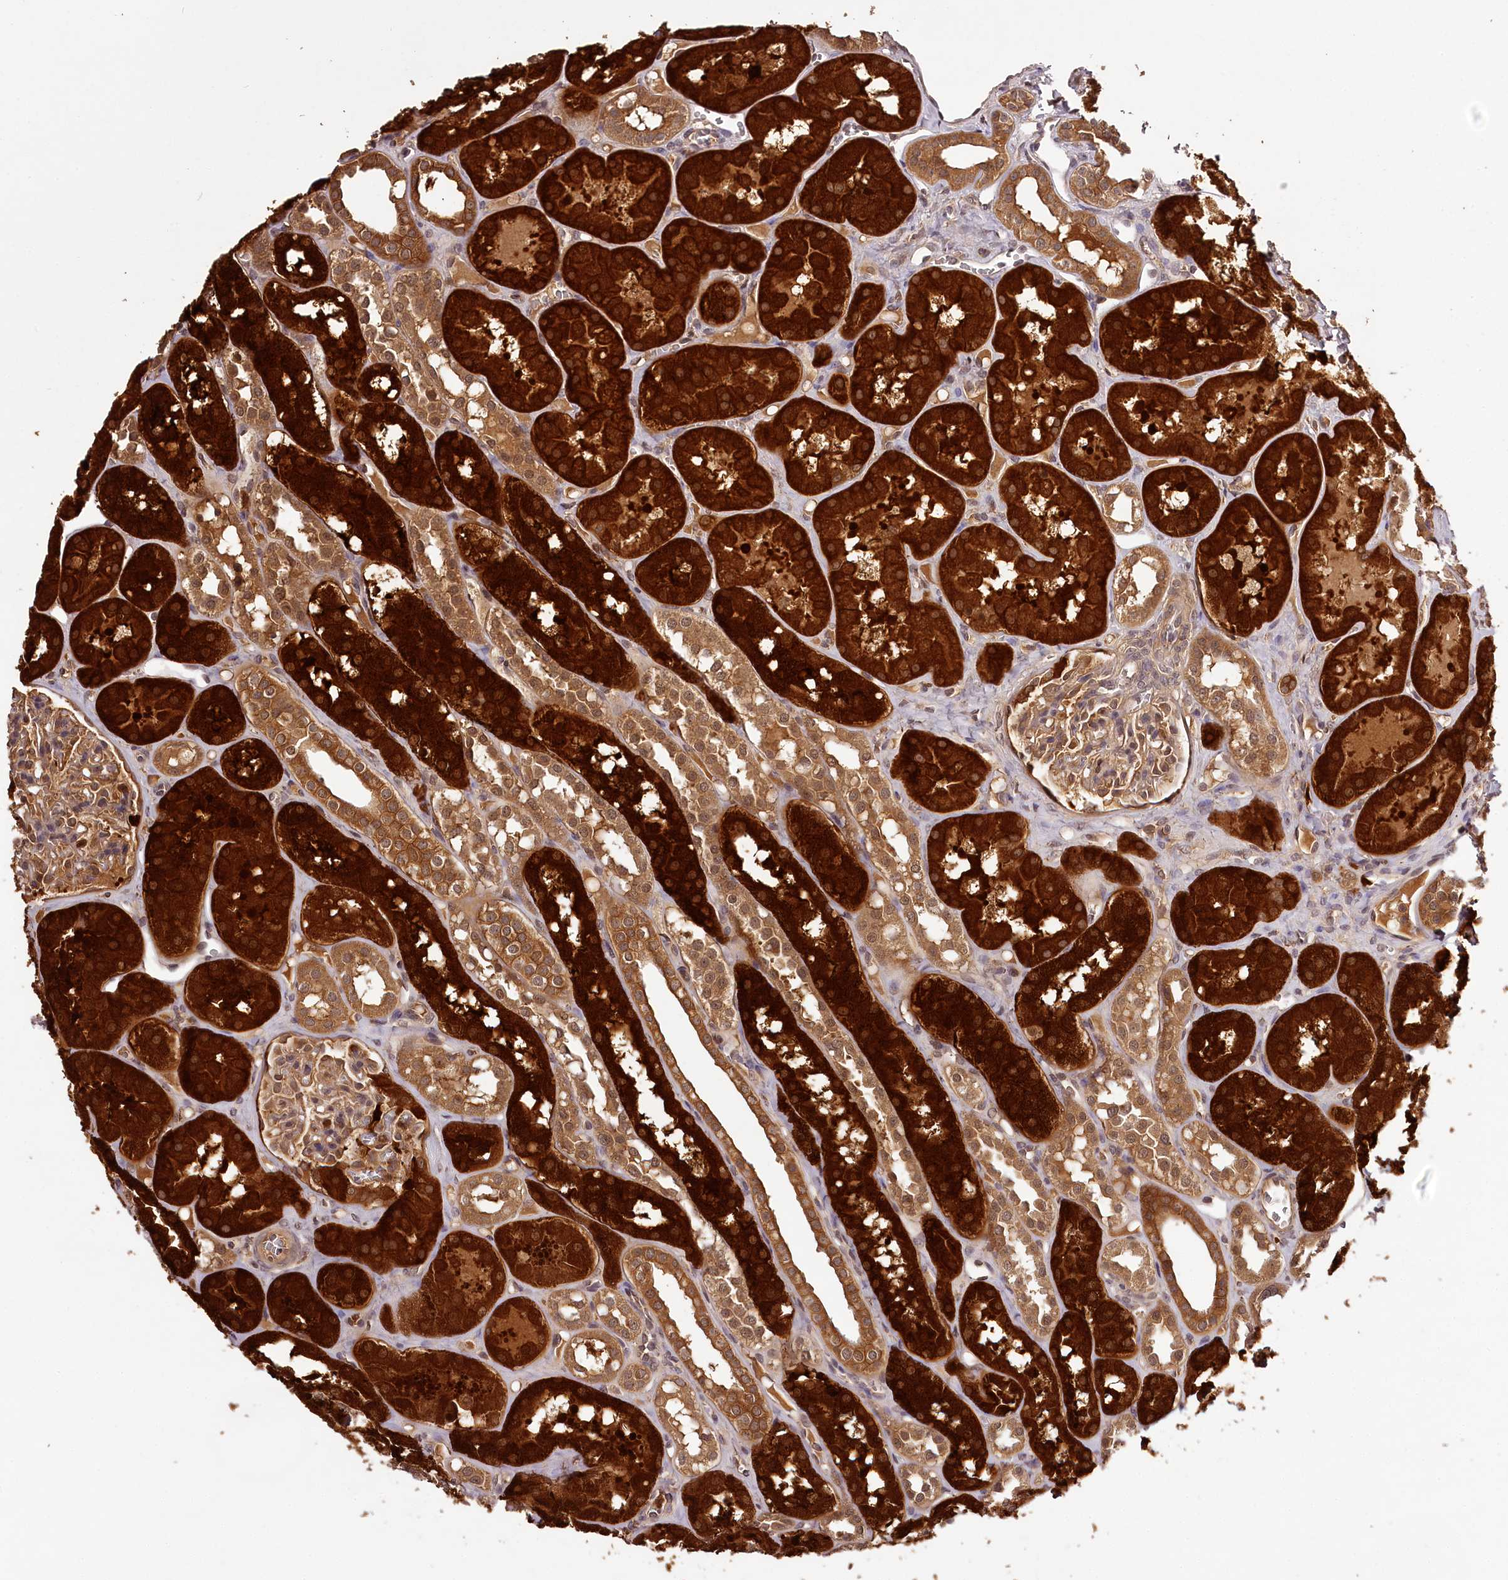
{"staining": {"intensity": "moderate", "quantity": ">75%", "location": "cytoplasmic/membranous"}, "tissue": "kidney", "cell_type": "Cells in glomeruli", "image_type": "normal", "snomed": [{"axis": "morphology", "description": "Normal tissue, NOS"}, {"axis": "topography", "description": "Kidney"}], "caption": "An immunohistochemistry (IHC) image of unremarkable tissue is shown. Protein staining in brown highlights moderate cytoplasmic/membranous positivity in kidney within cells in glomeruli.", "gene": "TTC12", "patient": {"sex": "male", "age": 16}}